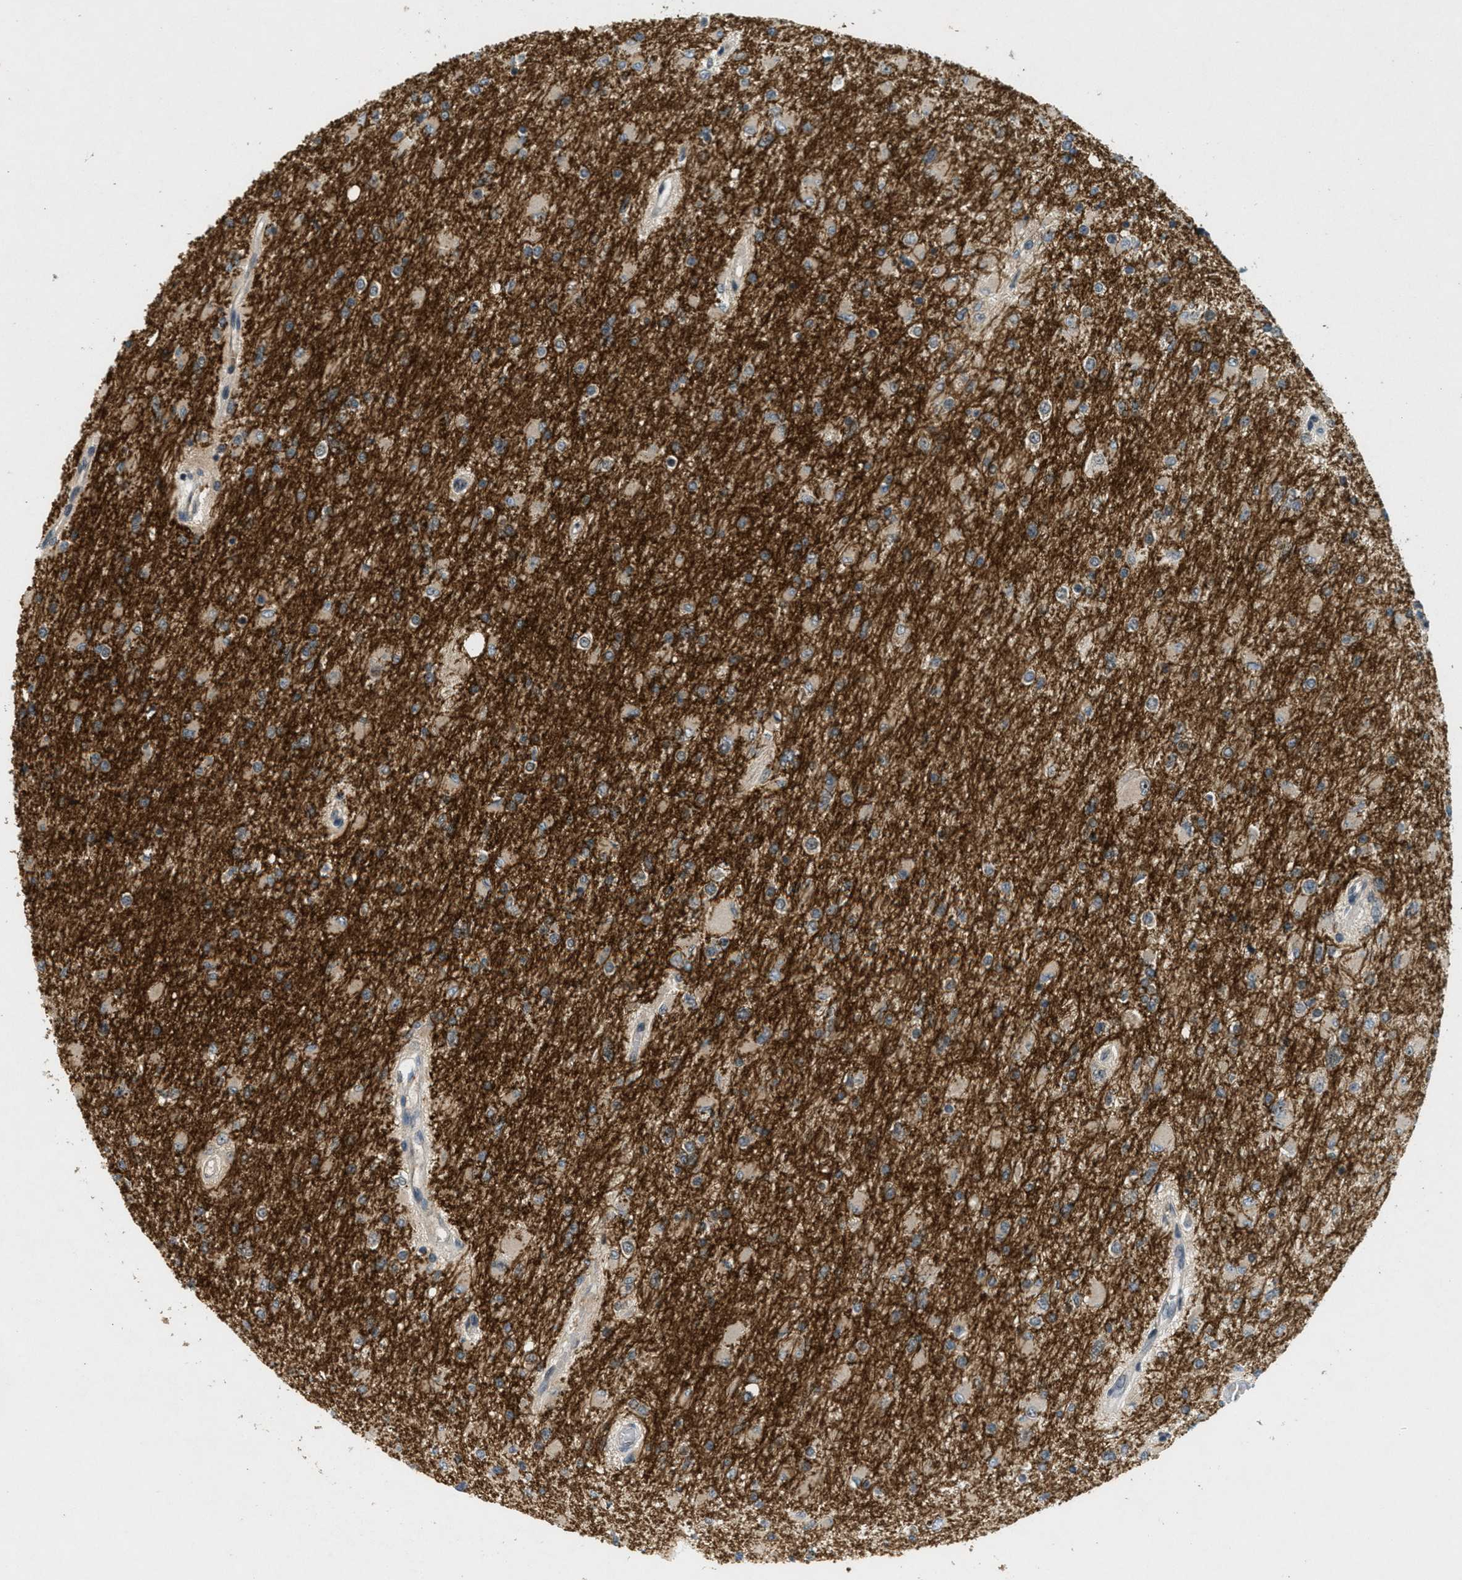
{"staining": {"intensity": "negative", "quantity": "none", "location": "none"}, "tissue": "glioma", "cell_type": "Tumor cells", "image_type": "cancer", "snomed": [{"axis": "morphology", "description": "Glioma, malignant, High grade"}, {"axis": "topography", "description": "Cerebral cortex"}], "caption": "This is a histopathology image of immunohistochemistry (IHC) staining of malignant high-grade glioma, which shows no expression in tumor cells. (DAB (3,3'-diaminobenzidine) immunohistochemistry with hematoxylin counter stain).", "gene": "STK11", "patient": {"sex": "female", "age": 36}}